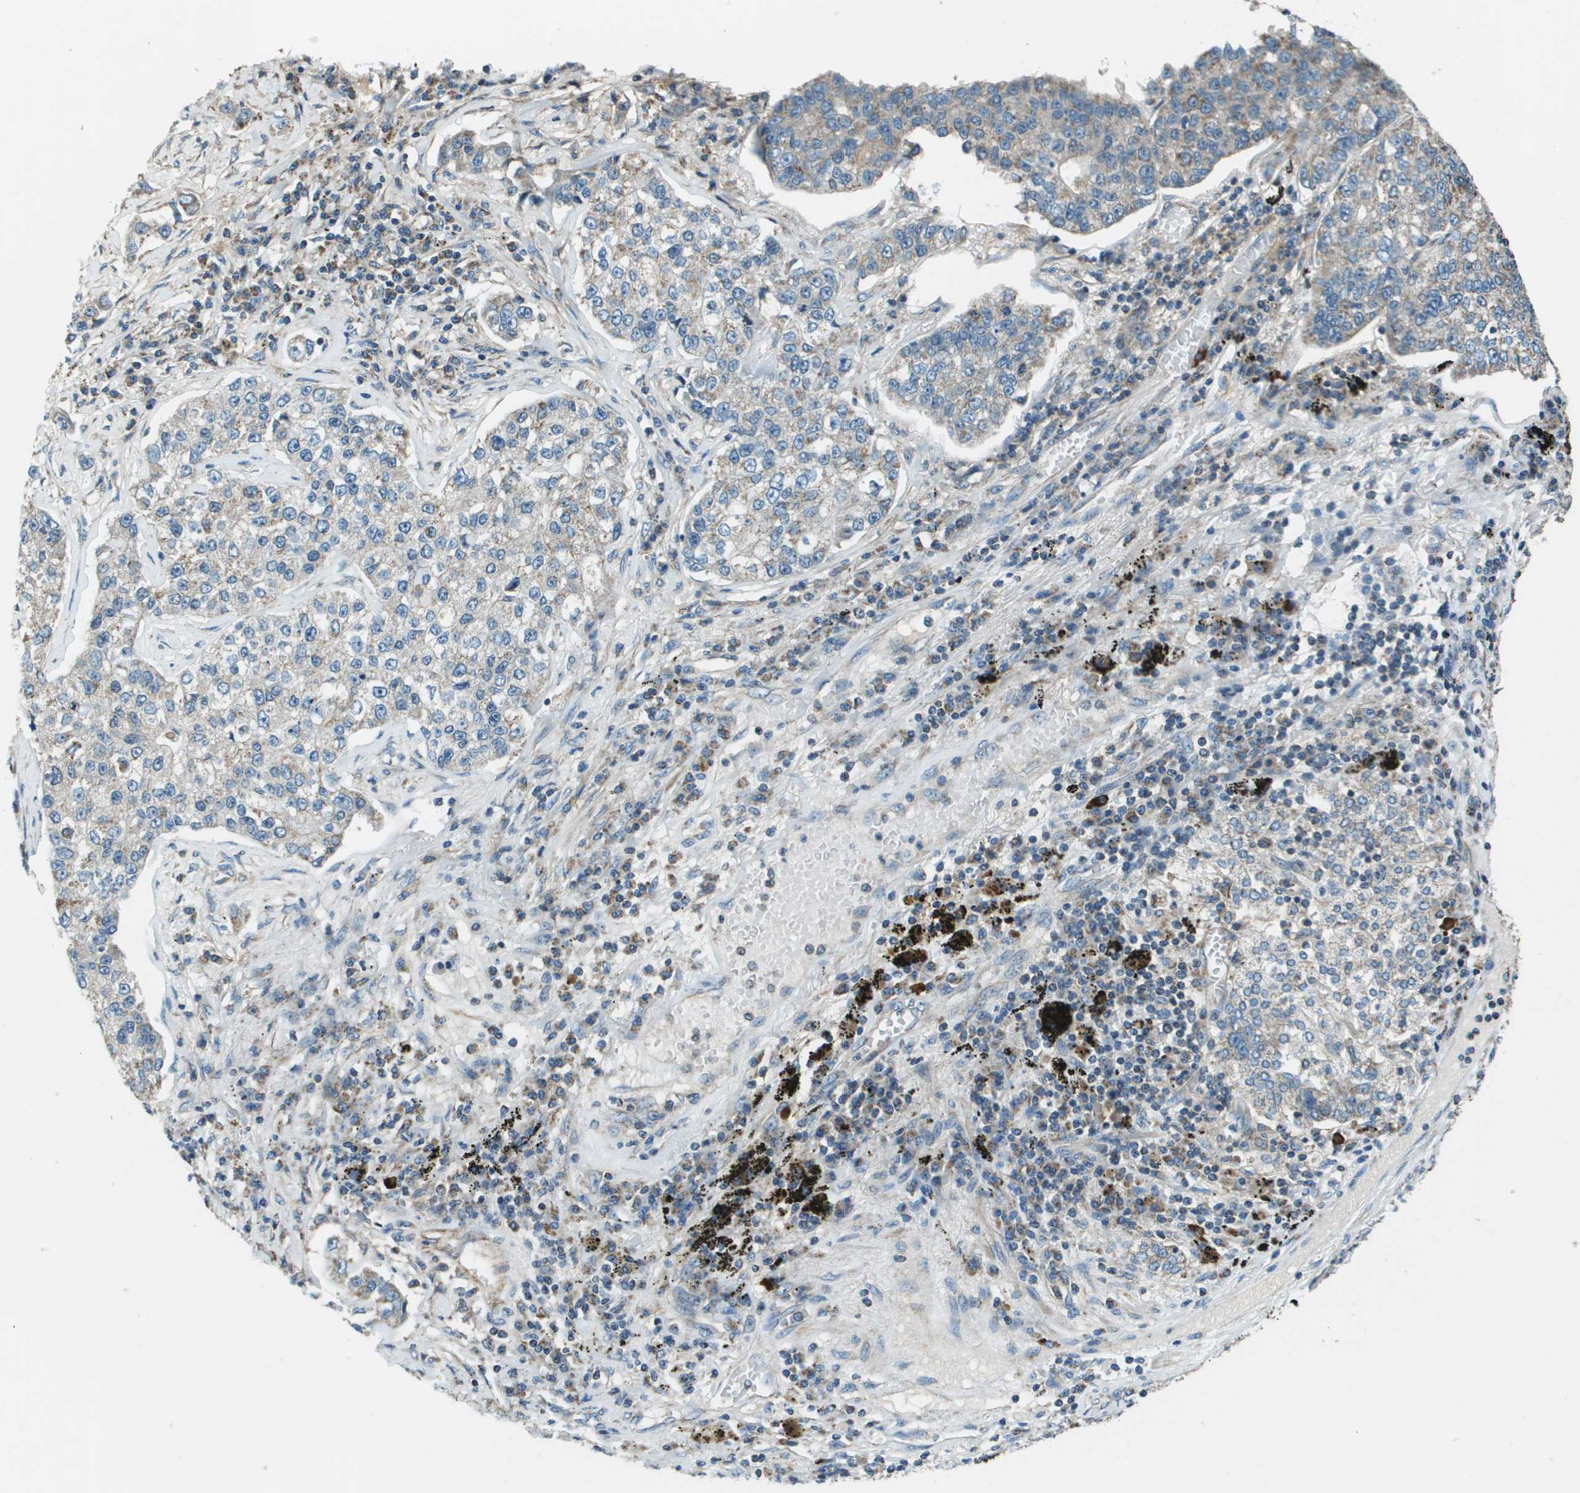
{"staining": {"intensity": "weak", "quantity": "25%-75%", "location": "cytoplasmic/membranous"}, "tissue": "lung cancer", "cell_type": "Tumor cells", "image_type": "cancer", "snomed": [{"axis": "morphology", "description": "Adenocarcinoma, NOS"}, {"axis": "topography", "description": "Lung"}], "caption": "This is a micrograph of immunohistochemistry (IHC) staining of lung cancer (adenocarcinoma), which shows weak expression in the cytoplasmic/membranous of tumor cells.", "gene": "TMEM51", "patient": {"sex": "male", "age": 49}}